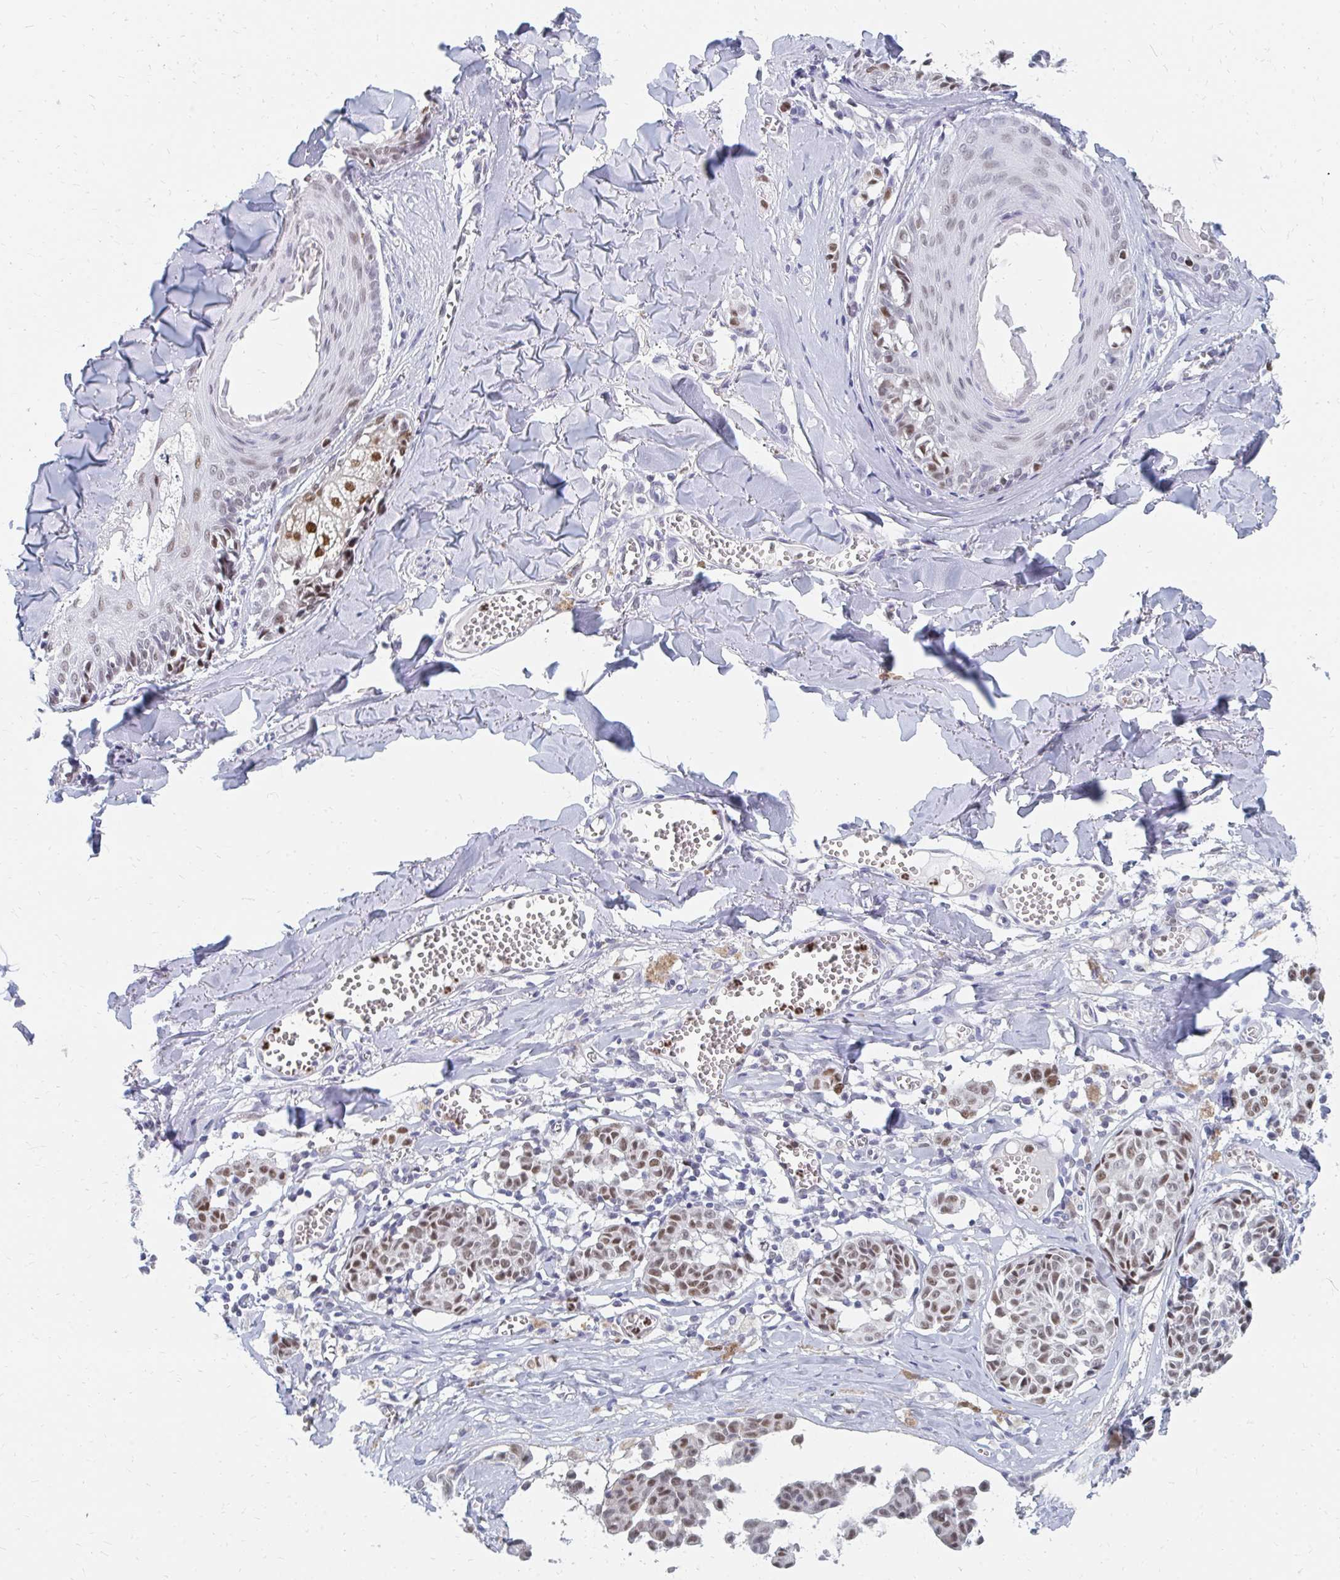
{"staining": {"intensity": "moderate", "quantity": ">75%", "location": "nuclear"}, "tissue": "melanoma", "cell_type": "Tumor cells", "image_type": "cancer", "snomed": [{"axis": "morphology", "description": "Malignant melanoma, NOS"}, {"axis": "topography", "description": "Skin"}], "caption": "Melanoma stained for a protein reveals moderate nuclear positivity in tumor cells. The protein is shown in brown color, while the nuclei are stained blue.", "gene": "PLK3", "patient": {"sex": "female", "age": 43}}